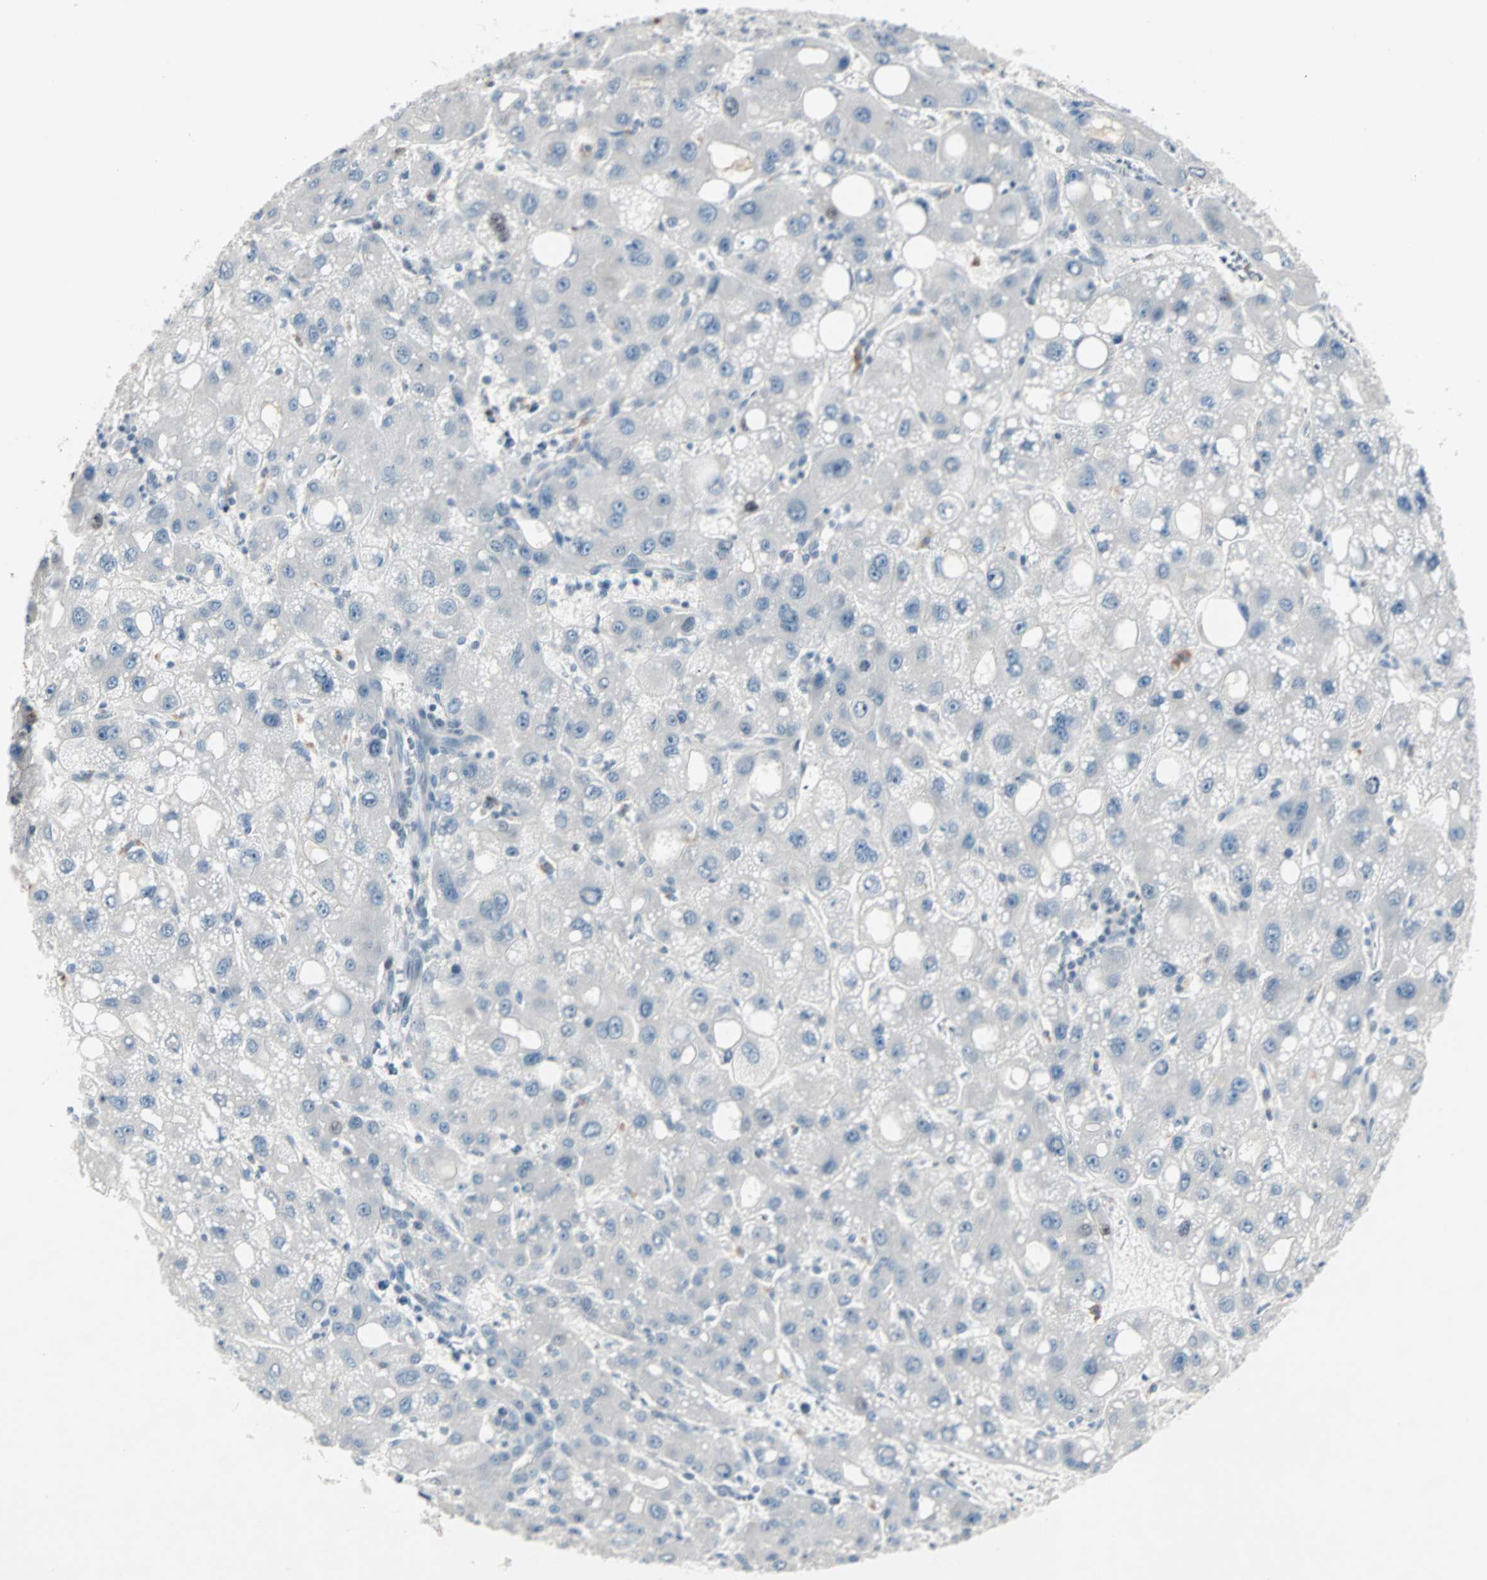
{"staining": {"intensity": "moderate", "quantity": "<25%", "location": "nuclear"}, "tissue": "liver cancer", "cell_type": "Tumor cells", "image_type": "cancer", "snomed": [{"axis": "morphology", "description": "Carcinoma, Hepatocellular, NOS"}, {"axis": "topography", "description": "Liver"}], "caption": "Moderate nuclear protein expression is seen in approximately <25% of tumor cells in liver hepatocellular carcinoma.", "gene": "CCNE2", "patient": {"sex": "male", "age": 55}}